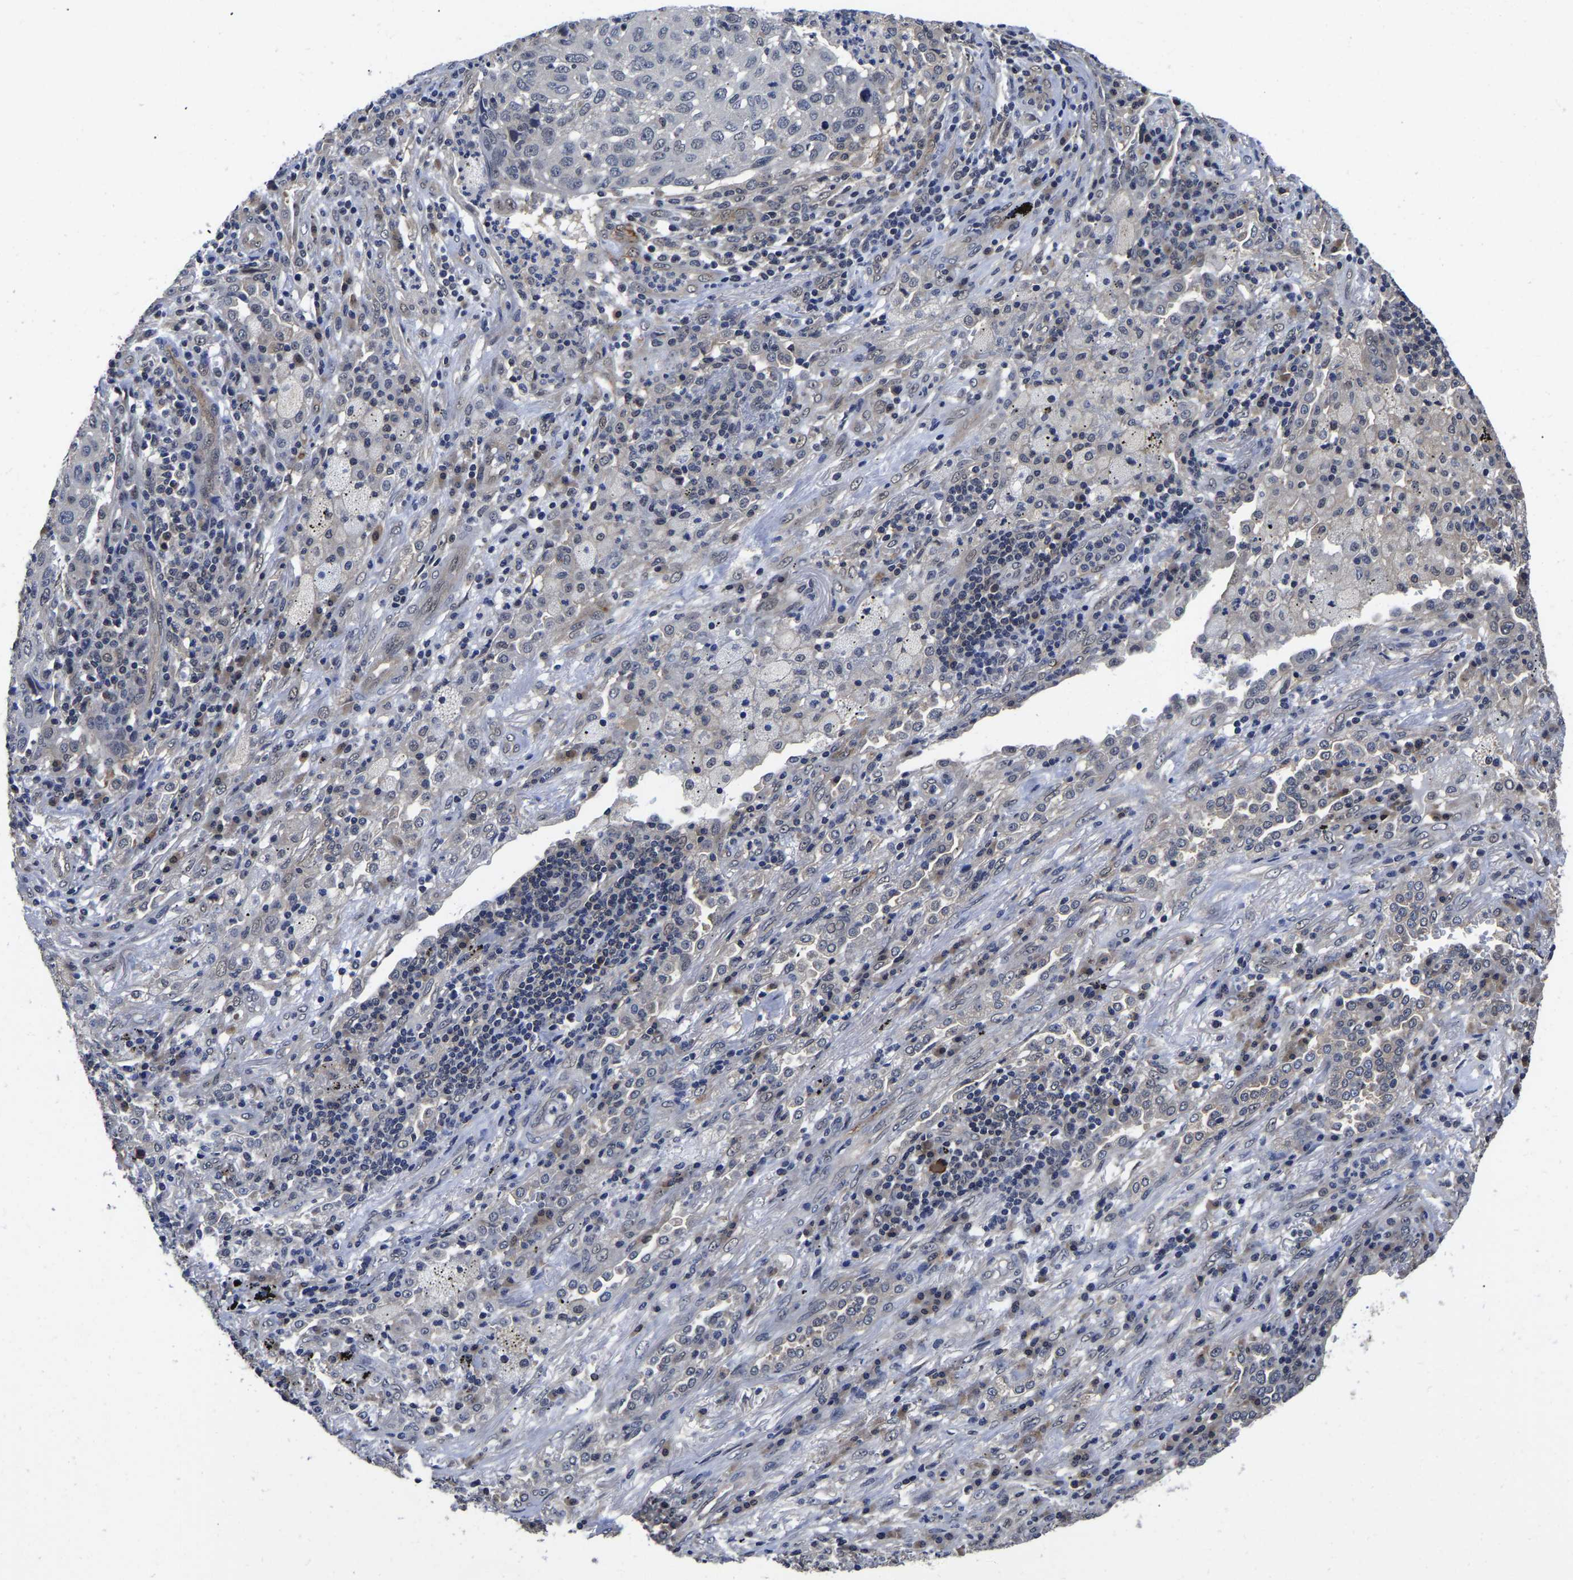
{"staining": {"intensity": "negative", "quantity": "none", "location": "none"}, "tissue": "lung cancer", "cell_type": "Tumor cells", "image_type": "cancer", "snomed": [{"axis": "morphology", "description": "Squamous cell carcinoma, NOS"}, {"axis": "topography", "description": "Lung"}], "caption": "Immunohistochemical staining of squamous cell carcinoma (lung) exhibits no significant expression in tumor cells.", "gene": "MCOLN2", "patient": {"sex": "female", "age": 63}}